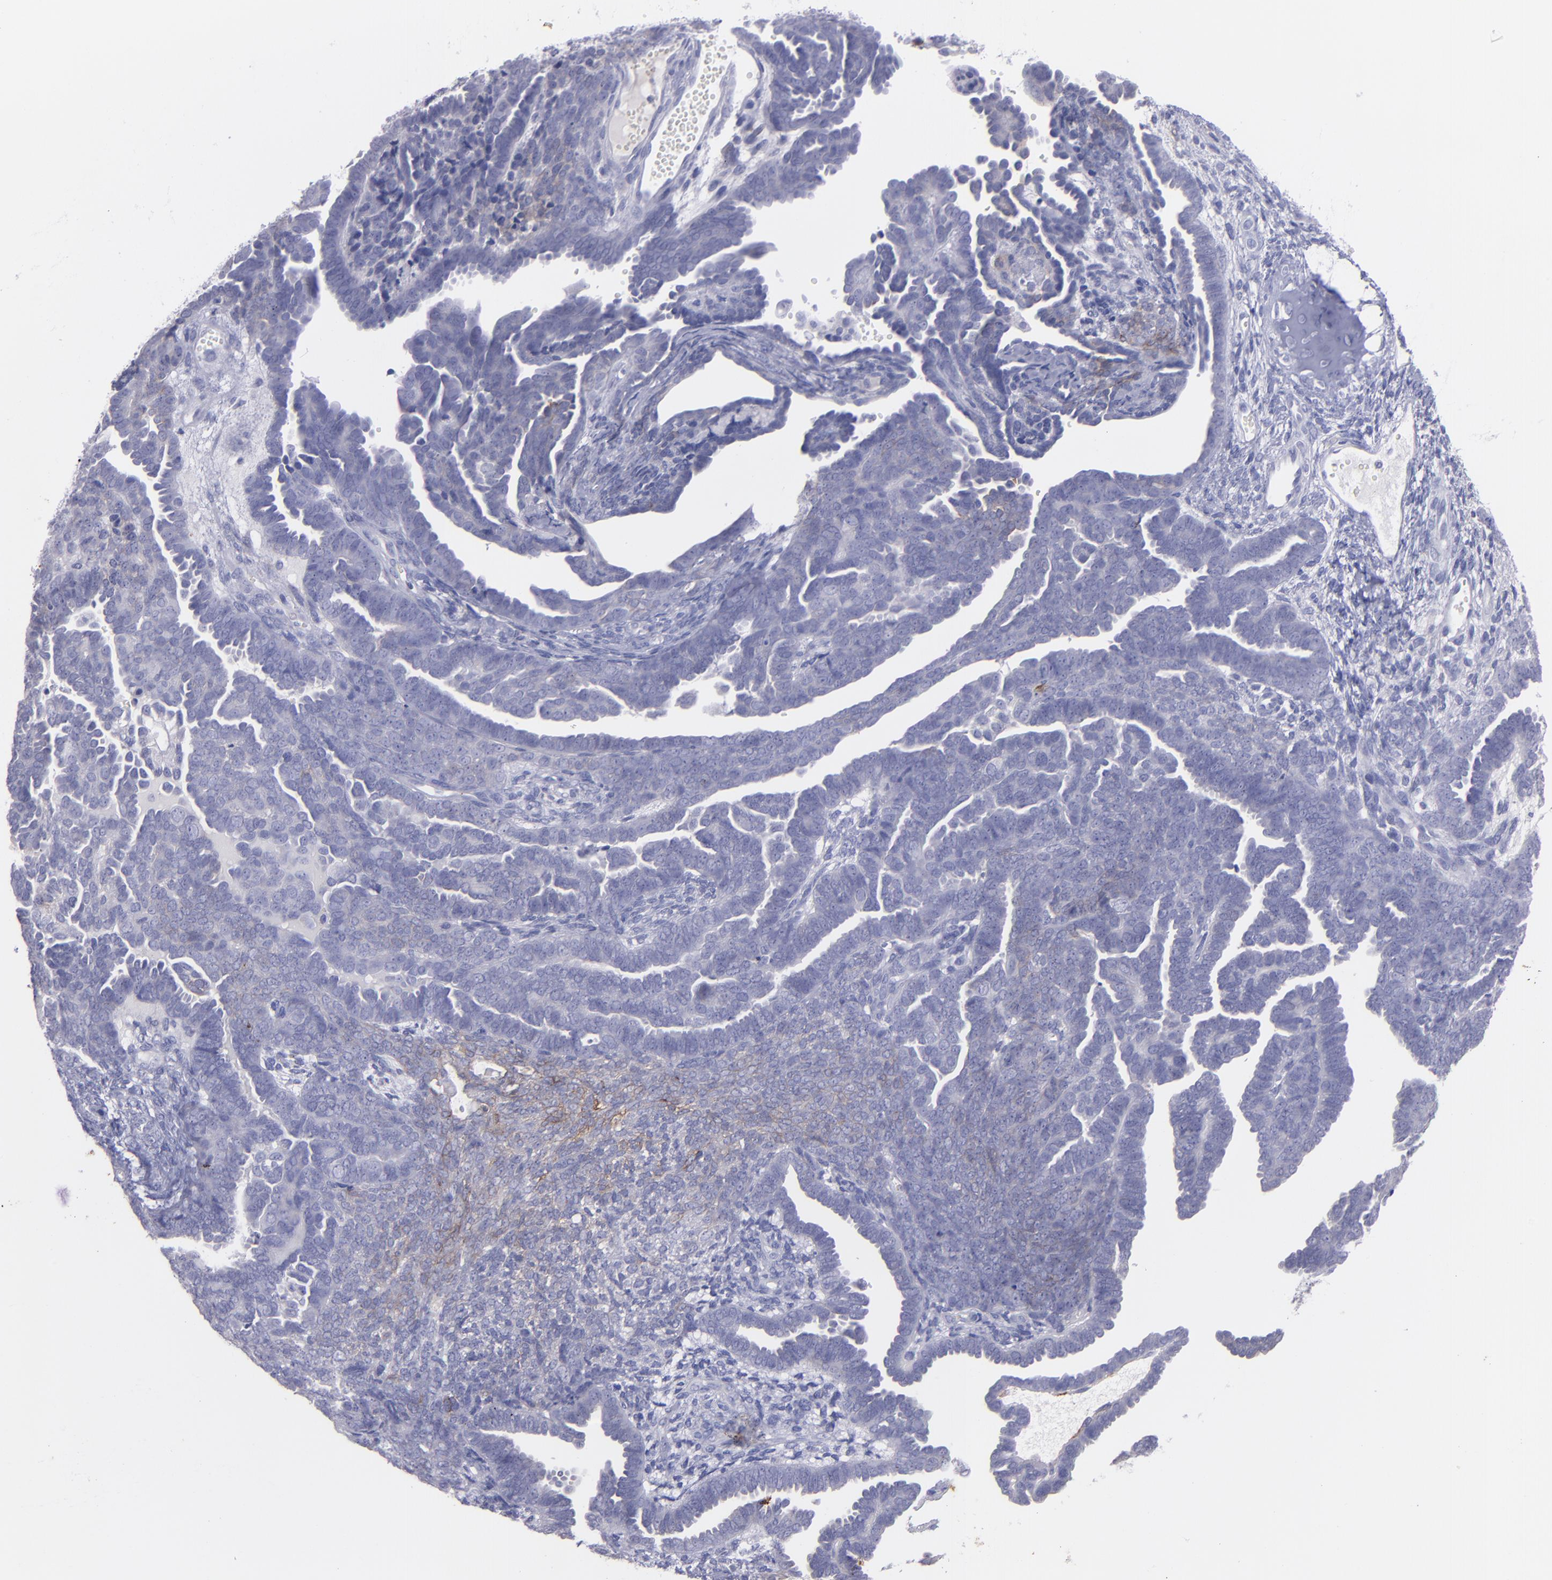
{"staining": {"intensity": "negative", "quantity": "none", "location": "none"}, "tissue": "endometrial cancer", "cell_type": "Tumor cells", "image_type": "cancer", "snomed": [{"axis": "morphology", "description": "Neoplasm, malignant, NOS"}, {"axis": "topography", "description": "Endometrium"}], "caption": "This histopathology image is of endometrial neoplasm (malignant) stained with immunohistochemistry to label a protein in brown with the nuclei are counter-stained blue. There is no positivity in tumor cells.", "gene": "SNAP25", "patient": {"sex": "female", "age": 74}}